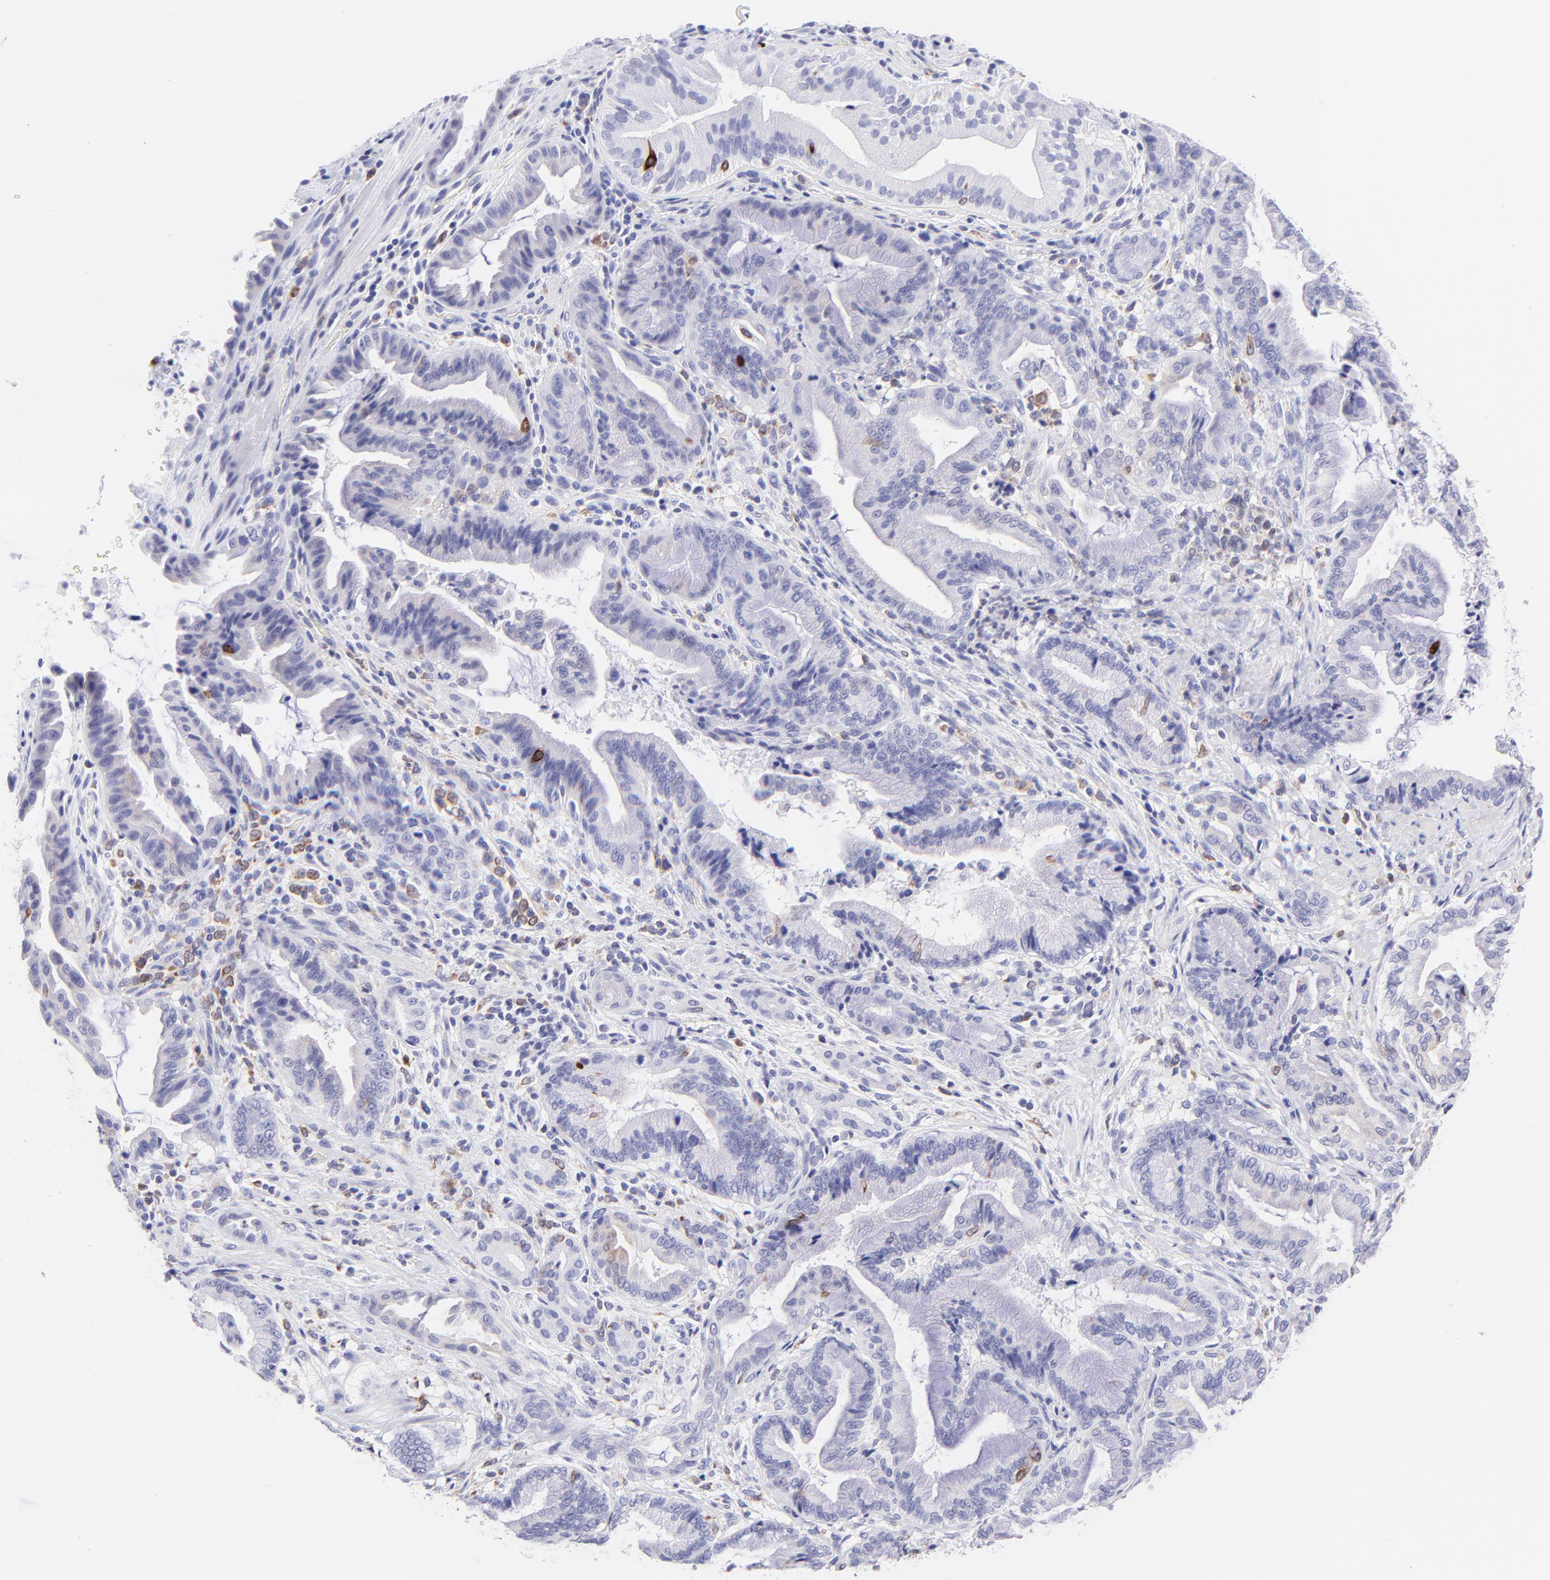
{"staining": {"intensity": "negative", "quantity": "none", "location": "none"}, "tissue": "pancreatic cancer", "cell_type": "Tumor cells", "image_type": "cancer", "snomed": [{"axis": "morphology", "description": "Adenocarcinoma, NOS"}, {"axis": "topography", "description": "Pancreas"}], "caption": "DAB immunohistochemical staining of adenocarcinoma (pancreatic) reveals no significant expression in tumor cells.", "gene": "IRAG2", "patient": {"sex": "female", "age": 64}}